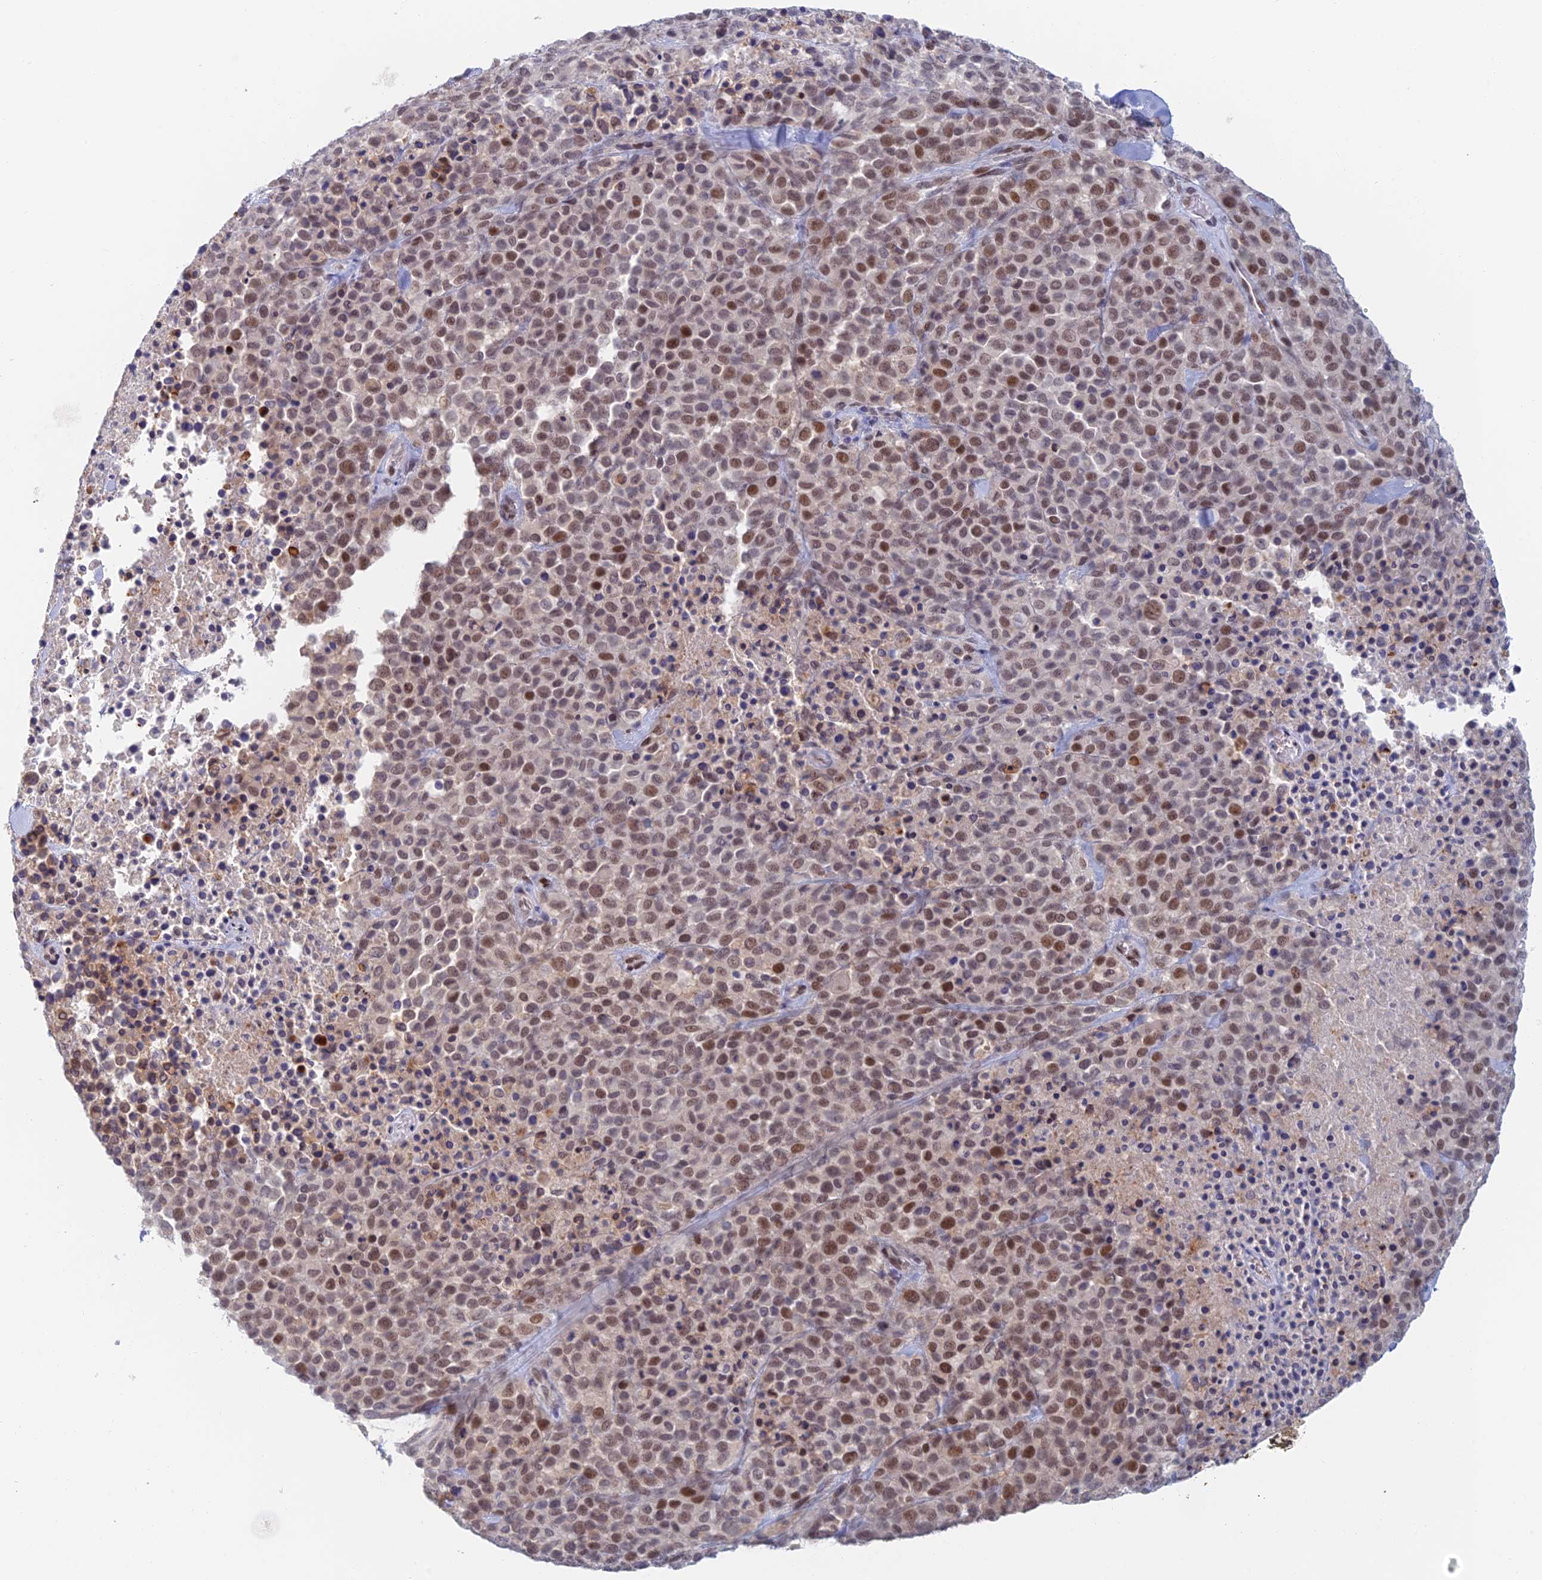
{"staining": {"intensity": "moderate", "quantity": ">75%", "location": "nuclear"}, "tissue": "melanoma", "cell_type": "Tumor cells", "image_type": "cancer", "snomed": [{"axis": "morphology", "description": "Malignant melanoma, Metastatic site"}, {"axis": "topography", "description": "Skin"}], "caption": "This is a histology image of immunohistochemistry staining of melanoma, which shows moderate positivity in the nuclear of tumor cells.", "gene": "ZUP1", "patient": {"sex": "female", "age": 81}}